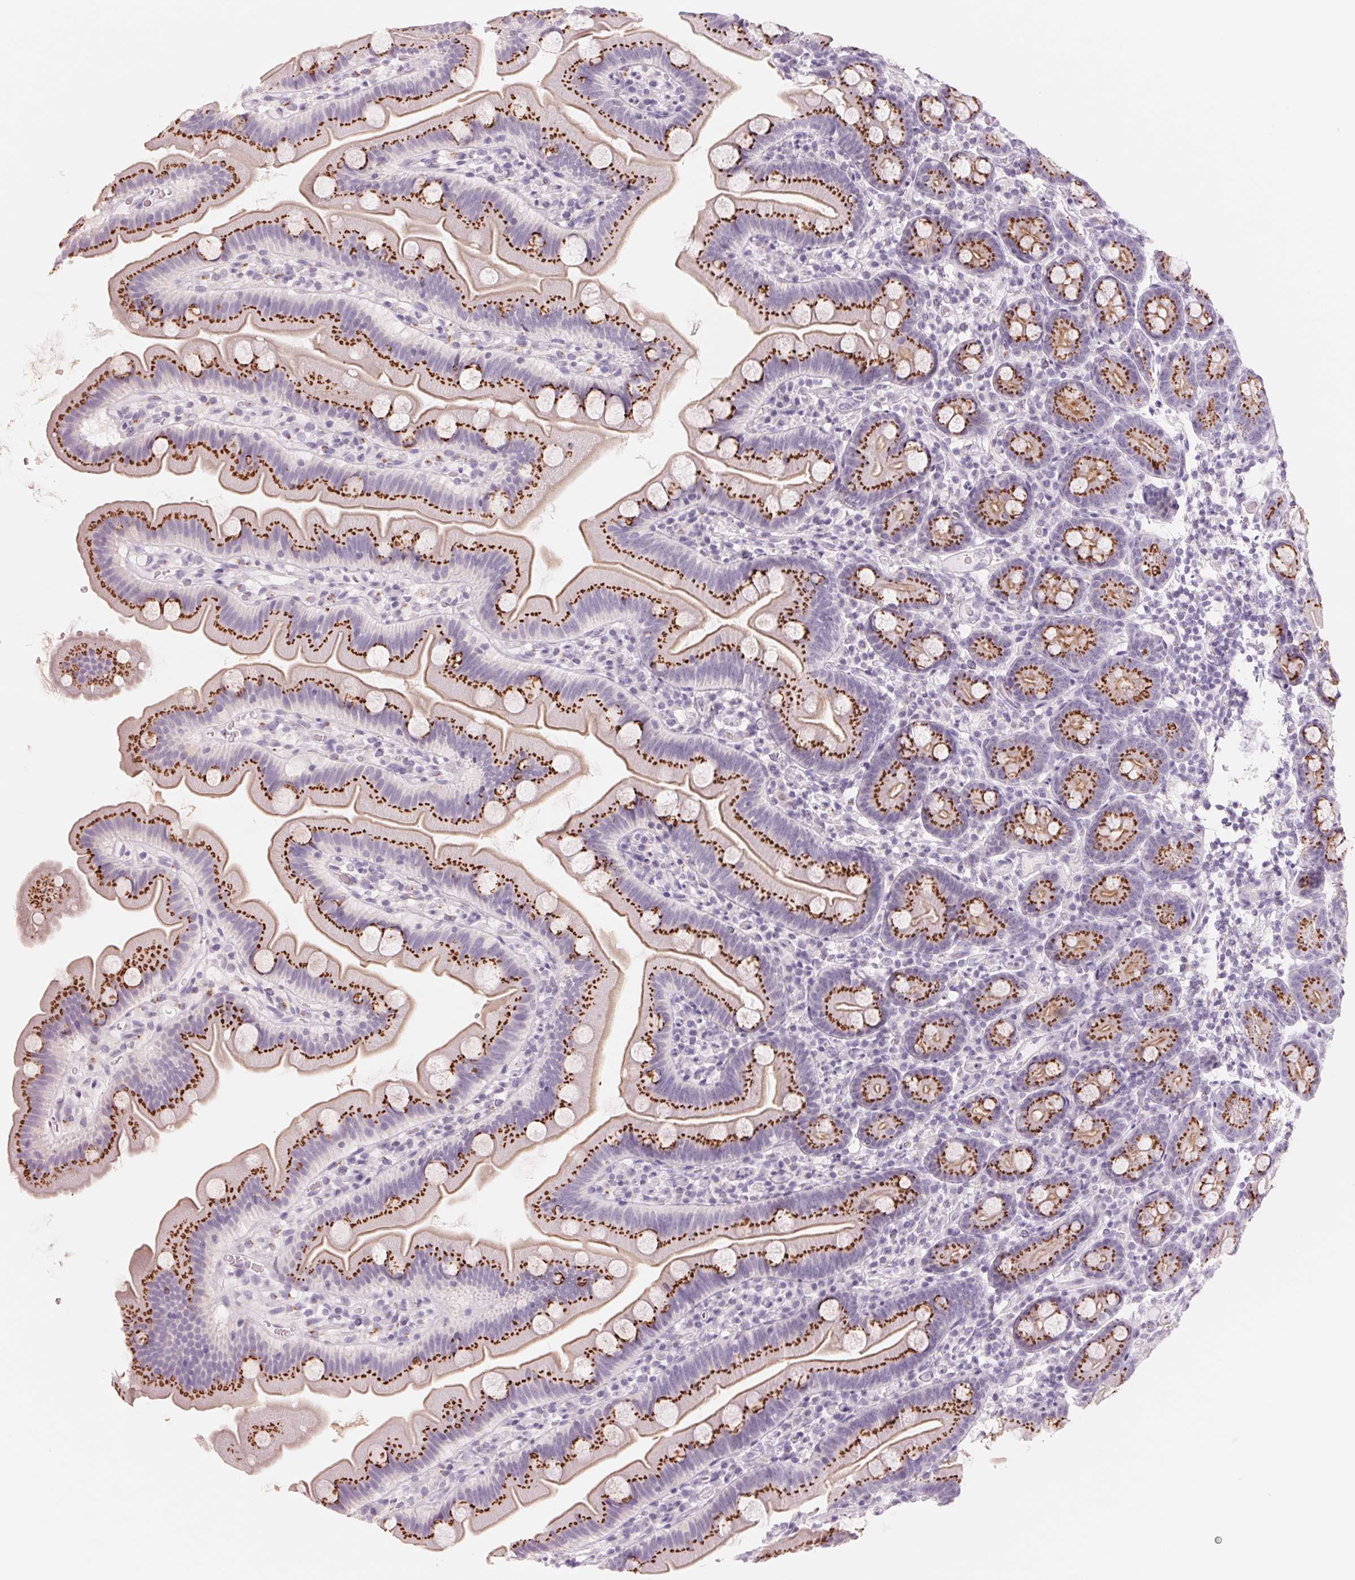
{"staining": {"intensity": "strong", "quantity": ">75%", "location": "cytoplasmic/membranous"}, "tissue": "small intestine", "cell_type": "Glandular cells", "image_type": "normal", "snomed": [{"axis": "morphology", "description": "Normal tissue, NOS"}, {"axis": "topography", "description": "Small intestine"}], "caption": "IHC of benign small intestine displays high levels of strong cytoplasmic/membranous expression in approximately >75% of glandular cells. Using DAB (brown) and hematoxylin (blue) stains, captured at high magnification using brightfield microscopy.", "gene": "GALNT7", "patient": {"sex": "female", "age": 68}}